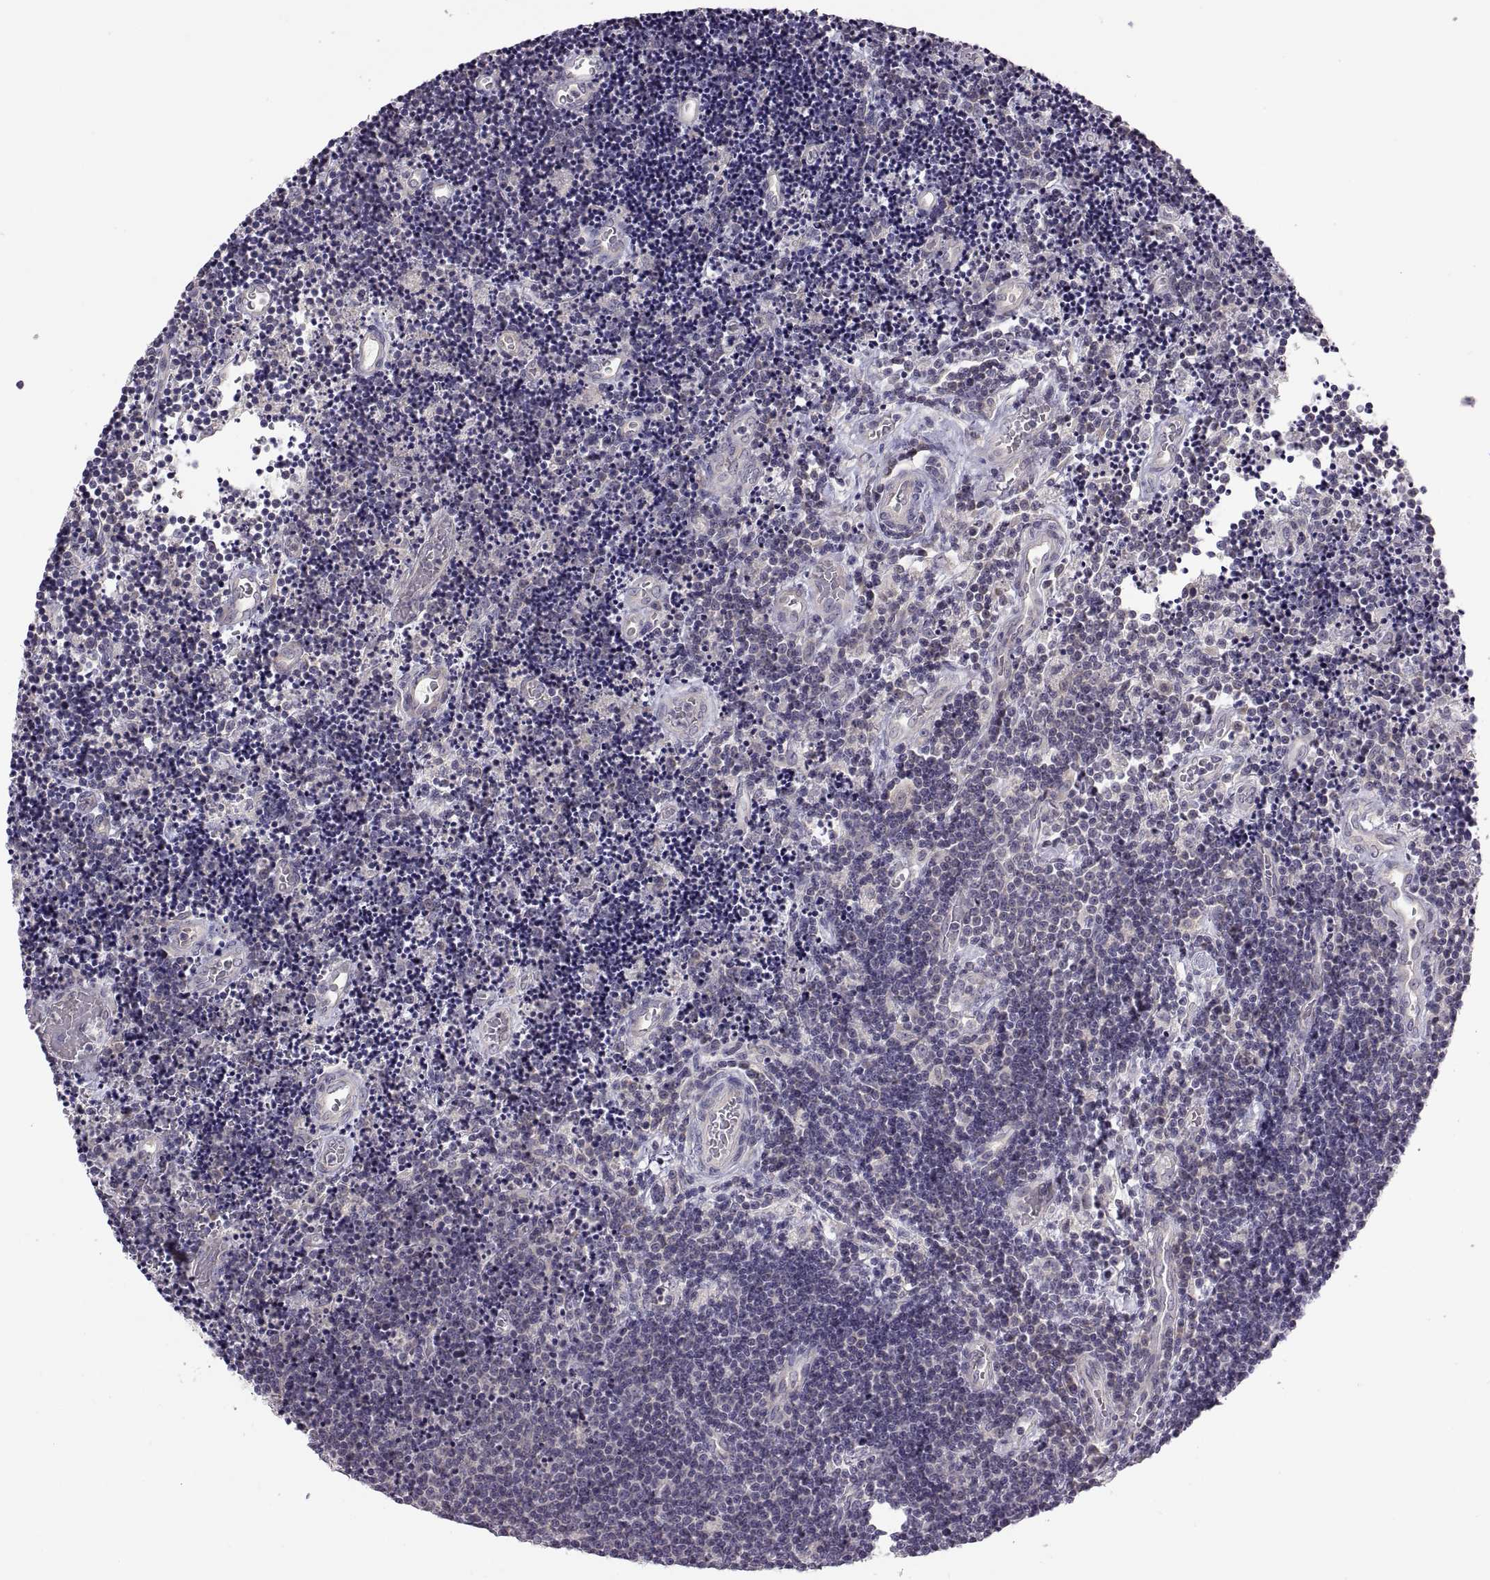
{"staining": {"intensity": "negative", "quantity": "none", "location": "none"}, "tissue": "lymphoma", "cell_type": "Tumor cells", "image_type": "cancer", "snomed": [{"axis": "morphology", "description": "Malignant lymphoma, non-Hodgkin's type, Low grade"}, {"axis": "topography", "description": "Brain"}], "caption": "Photomicrograph shows no protein staining in tumor cells of lymphoma tissue.", "gene": "ACSBG2", "patient": {"sex": "female", "age": 66}}